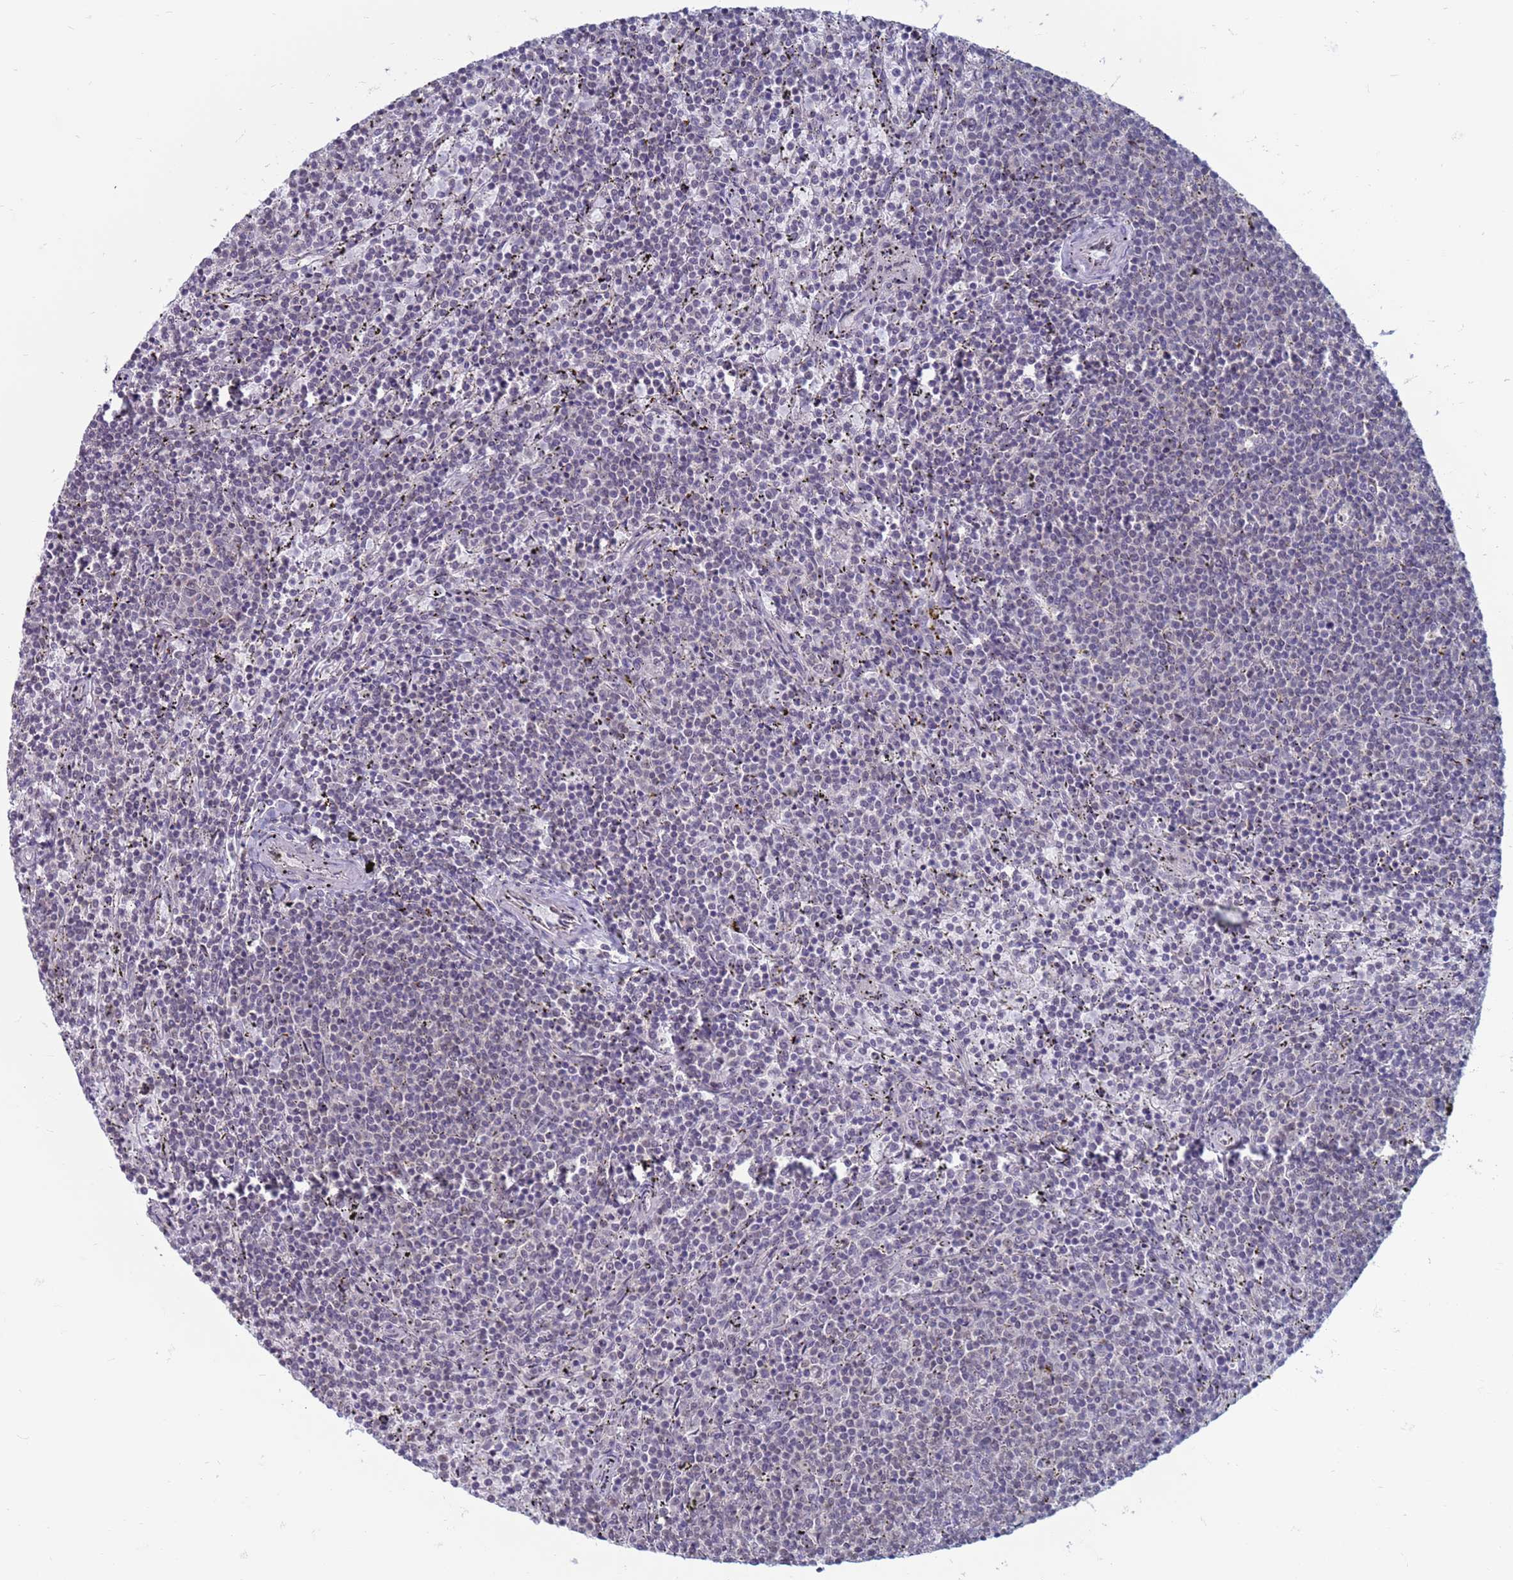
{"staining": {"intensity": "negative", "quantity": "none", "location": "none"}, "tissue": "lymphoma", "cell_type": "Tumor cells", "image_type": "cancer", "snomed": [{"axis": "morphology", "description": "Malignant lymphoma, non-Hodgkin's type, Low grade"}, {"axis": "topography", "description": "Spleen"}], "caption": "Immunohistochemical staining of human malignant lymphoma, non-Hodgkin's type (low-grade) exhibits no significant expression in tumor cells.", "gene": "SAE1", "patient": {"sex": "female", "age": 50}}